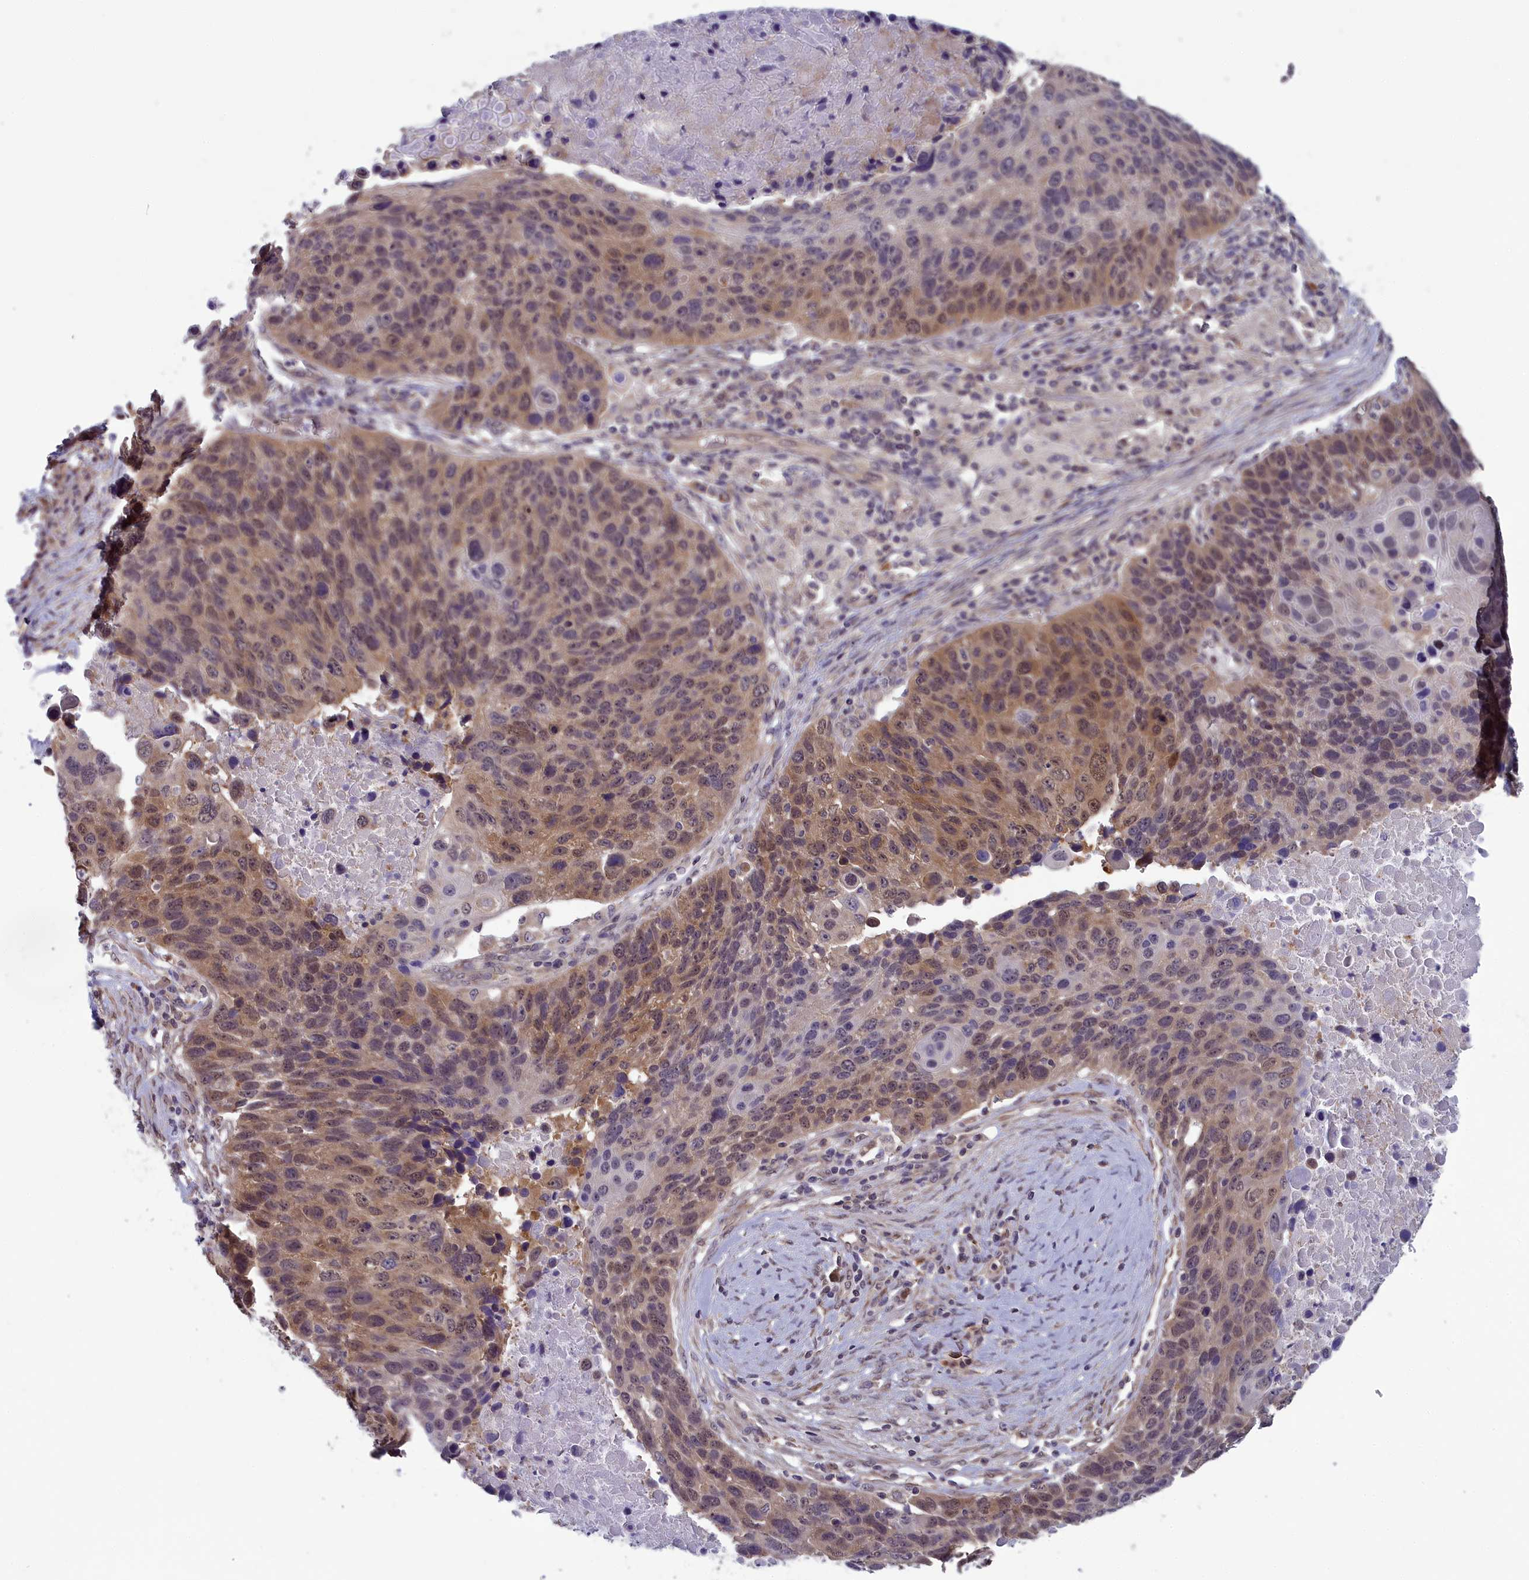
{"staining": {"intensity": "moderate", "quantity": "25%-75%", "location": "cytoplasmic/membranous"}, "tissue": "lung cancer", "cell_type": "Tumor cells", "image_type": "cancer", "snomed": [{"axis": "morphology", "description": "Normal tissue, NOS"}, {"axis": "morphology", "description": "Squamous cell carcinoma, NOS"}, {"axis": "topography", "description": "Lymph node"}, {"axis": "topography", "description": "Lung"}], "caption": "This image displays immunohistochemistry (IHC) staining of human lung cancer (squamous cell carcinoma), with medium moderate cytoplasmic/membranous expression in approximately 25%-75% of tumor cells.", "gene": "MRI1", "patient": {"sex": "male", "age": 66}}